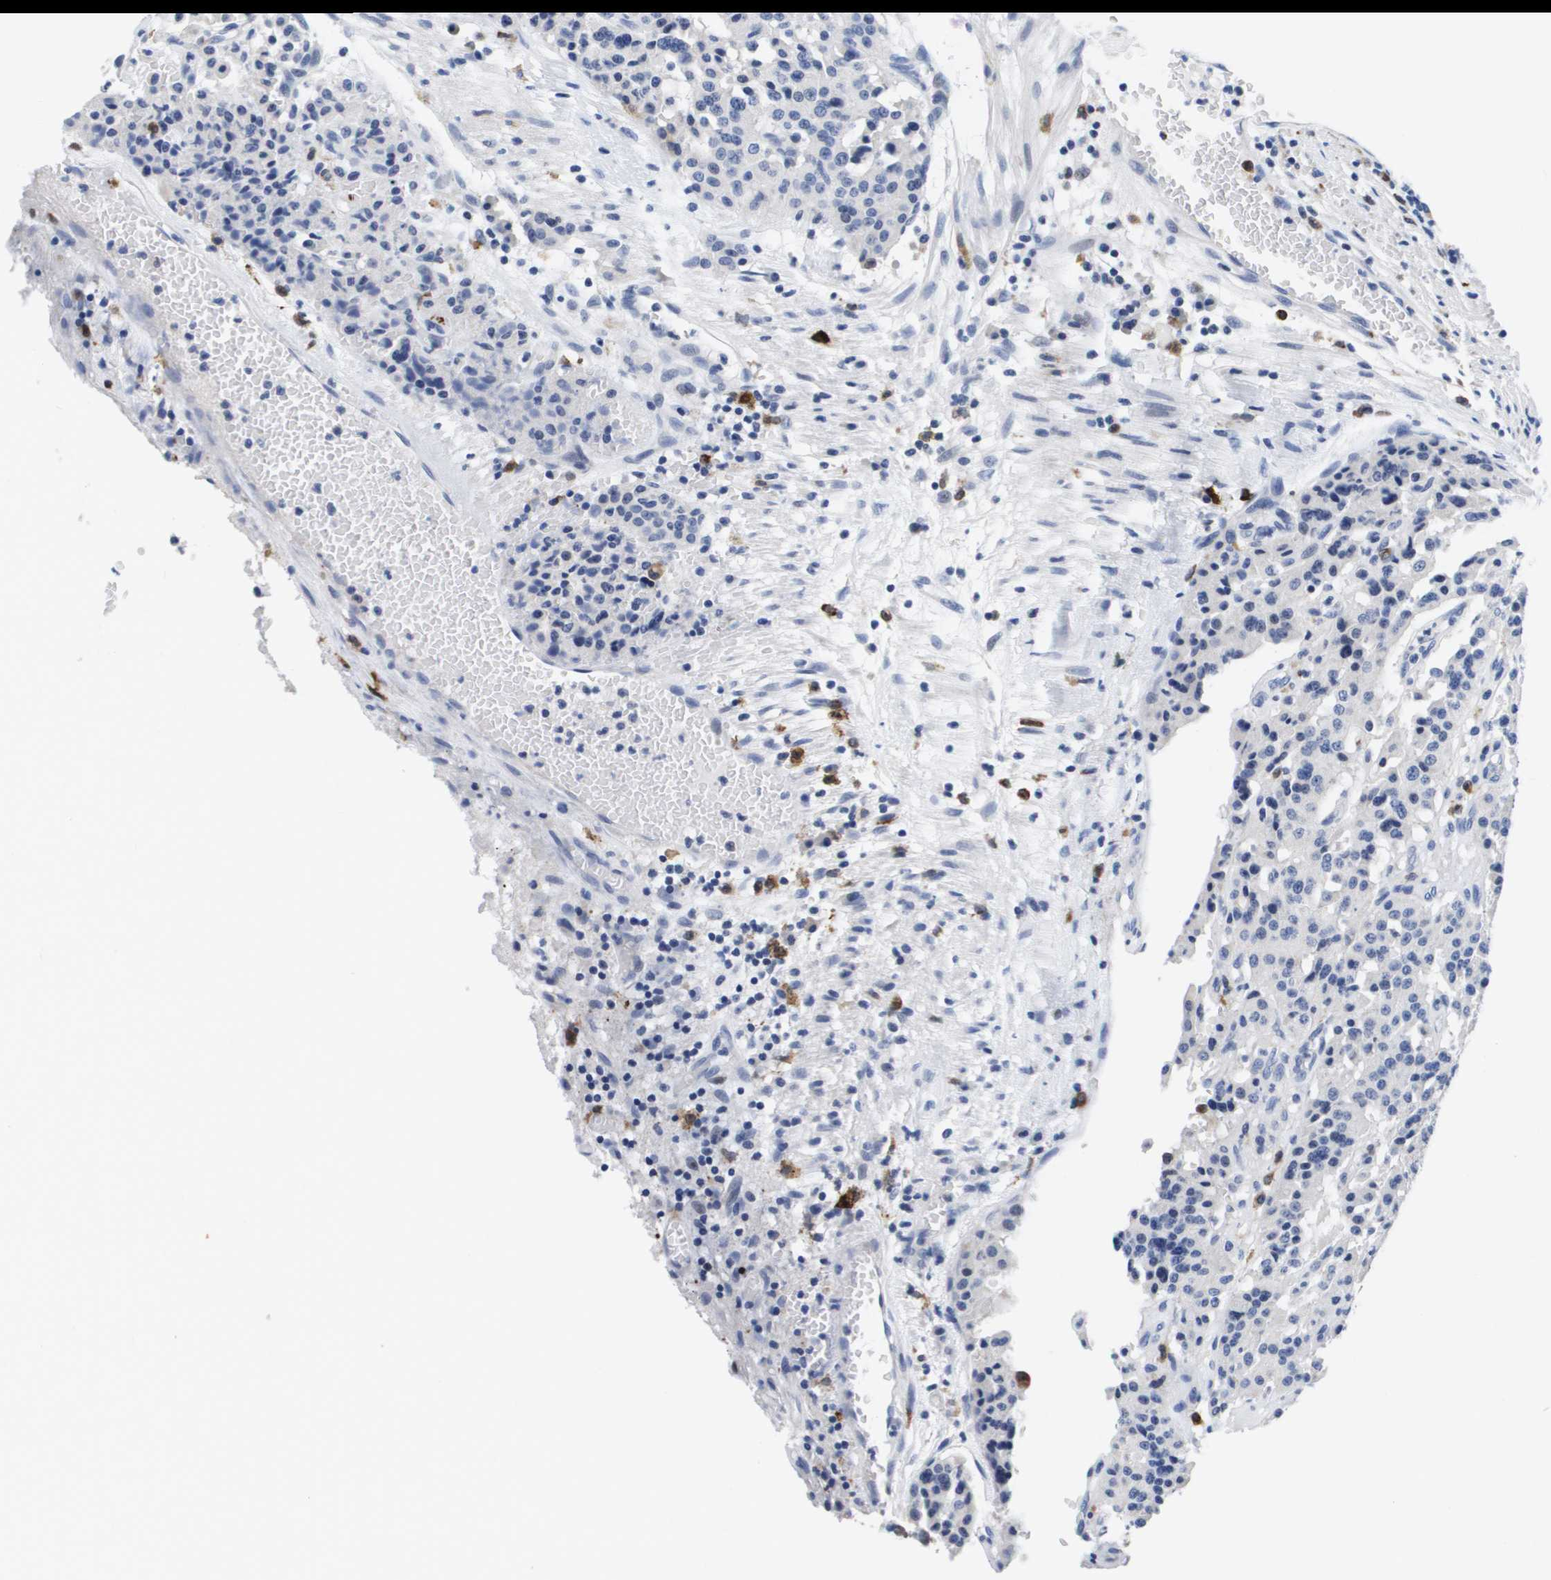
{"staining": {"intensity": "negative", "quantity": "none", "location": "none"}, "tissue": "carcinoid", "cell_type": "Tumor cells", "image_type": "cancer", "snomed": [{"axis": "morphology", "description": "Carcinoid, malignant, NOS"}, {"axis": "topography", "description": "Lung"}], "caption": "This is an immunohistochemistry (IHC) histopathology image of human carcinoid (malignant). There is no expression in tumor cells.", "gene": "HMOX1", "patient": {"sex": "male", "age": 30}}